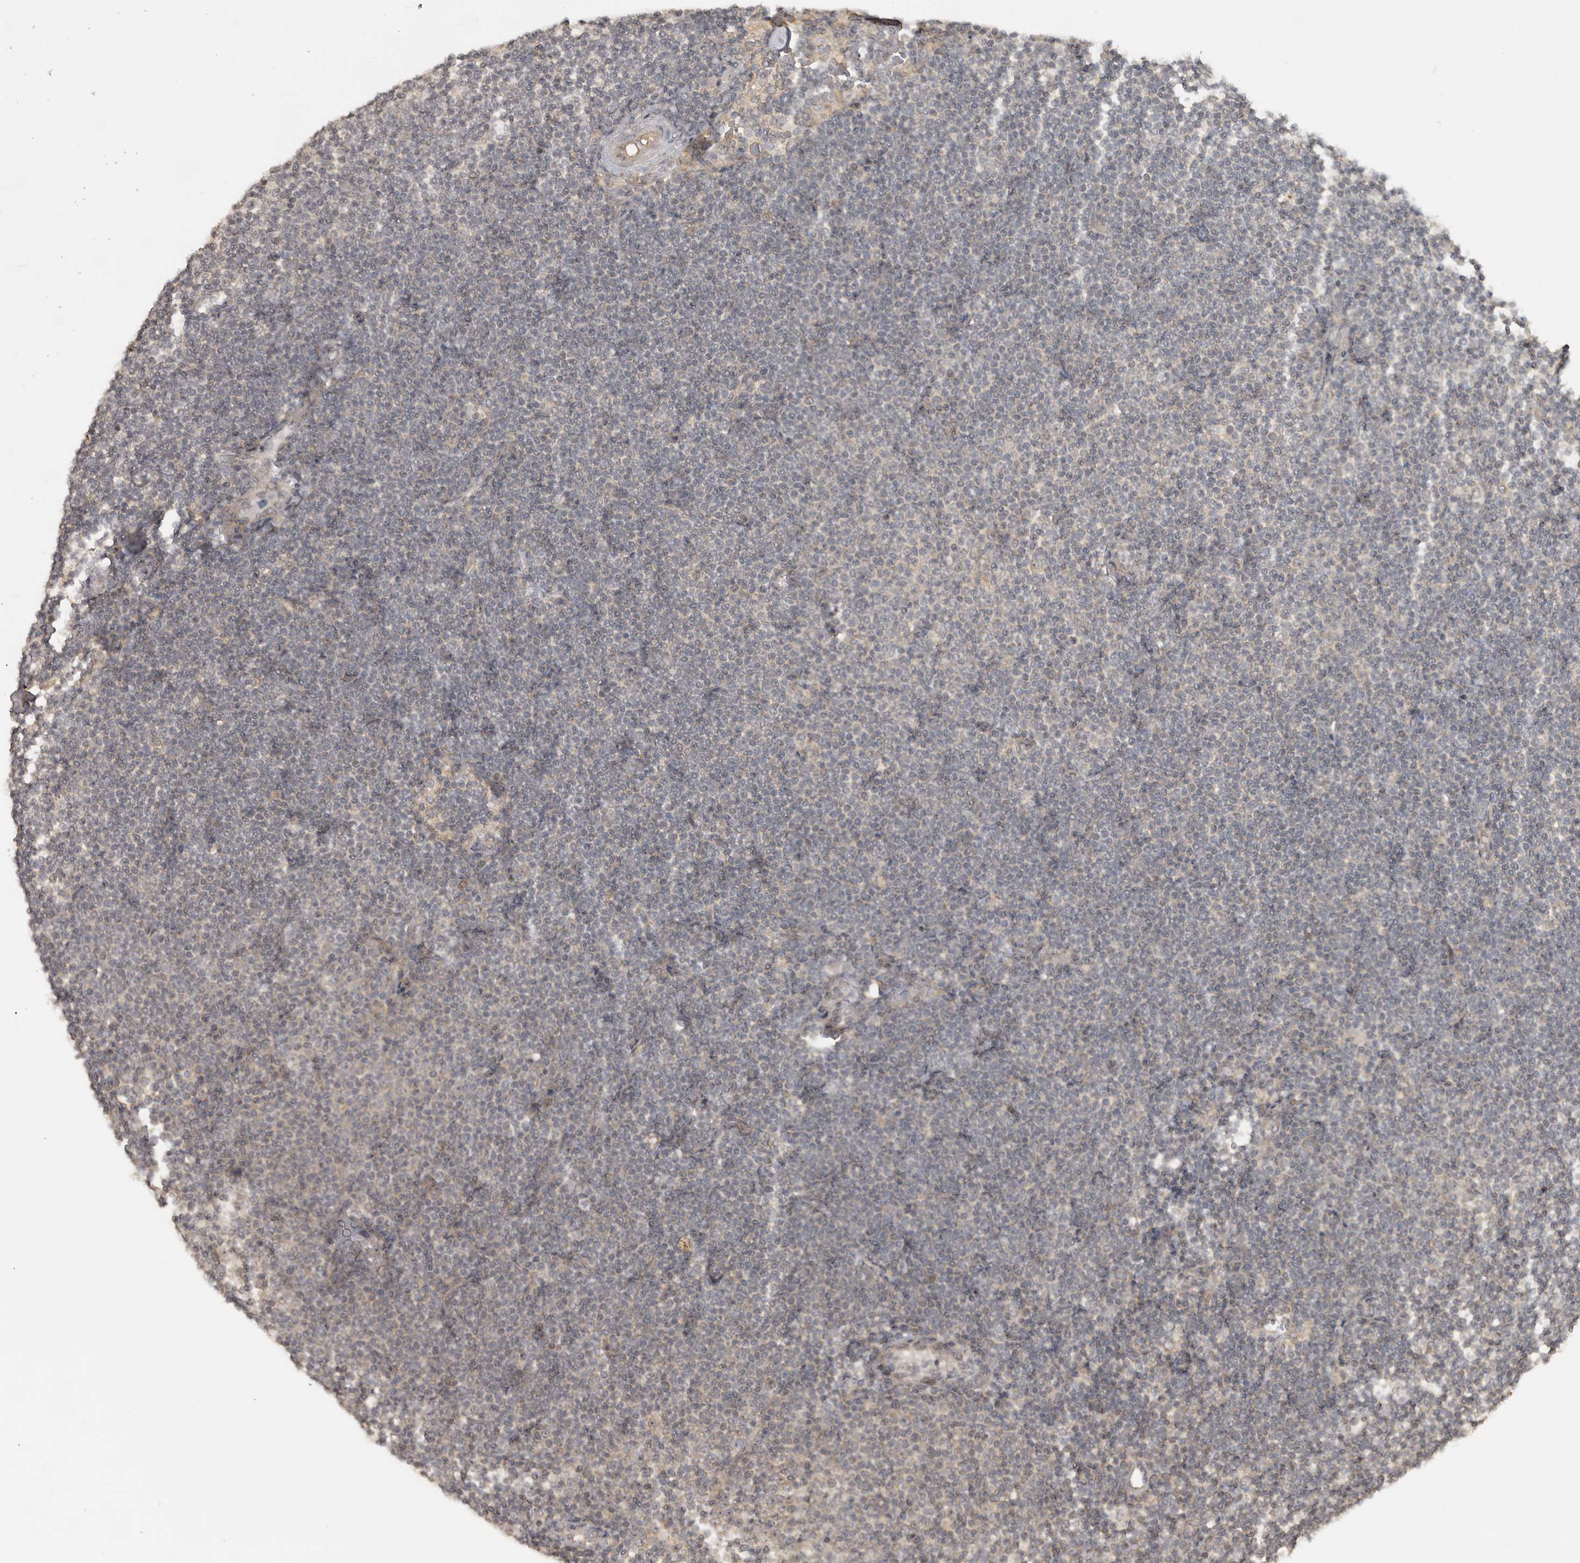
{"staining": {"intensity": "negative", "quantity": "none", "location": "none"}, "tissue": "lymphoma", "cell_type": "Tumor cells", "image_type": "cancer", "snomed": [{"axis": "morphology", "description": "Malignant lymphoma, non-Hodgkin's type, Low grade"}, {"axis": "topography", "description": "Lymph node"}], "caption": "Immunohistochemistry (IHC) of malignant lymphoma, non-Hodgkin's type (low-grade) reveals no positivity in tumor cells. (DAB (3,3'-diaminobenzidine) IHC with hematoxylin counter stain).", "gene": "LLGL1", "patient": {"sex": "female", "age": 53}}